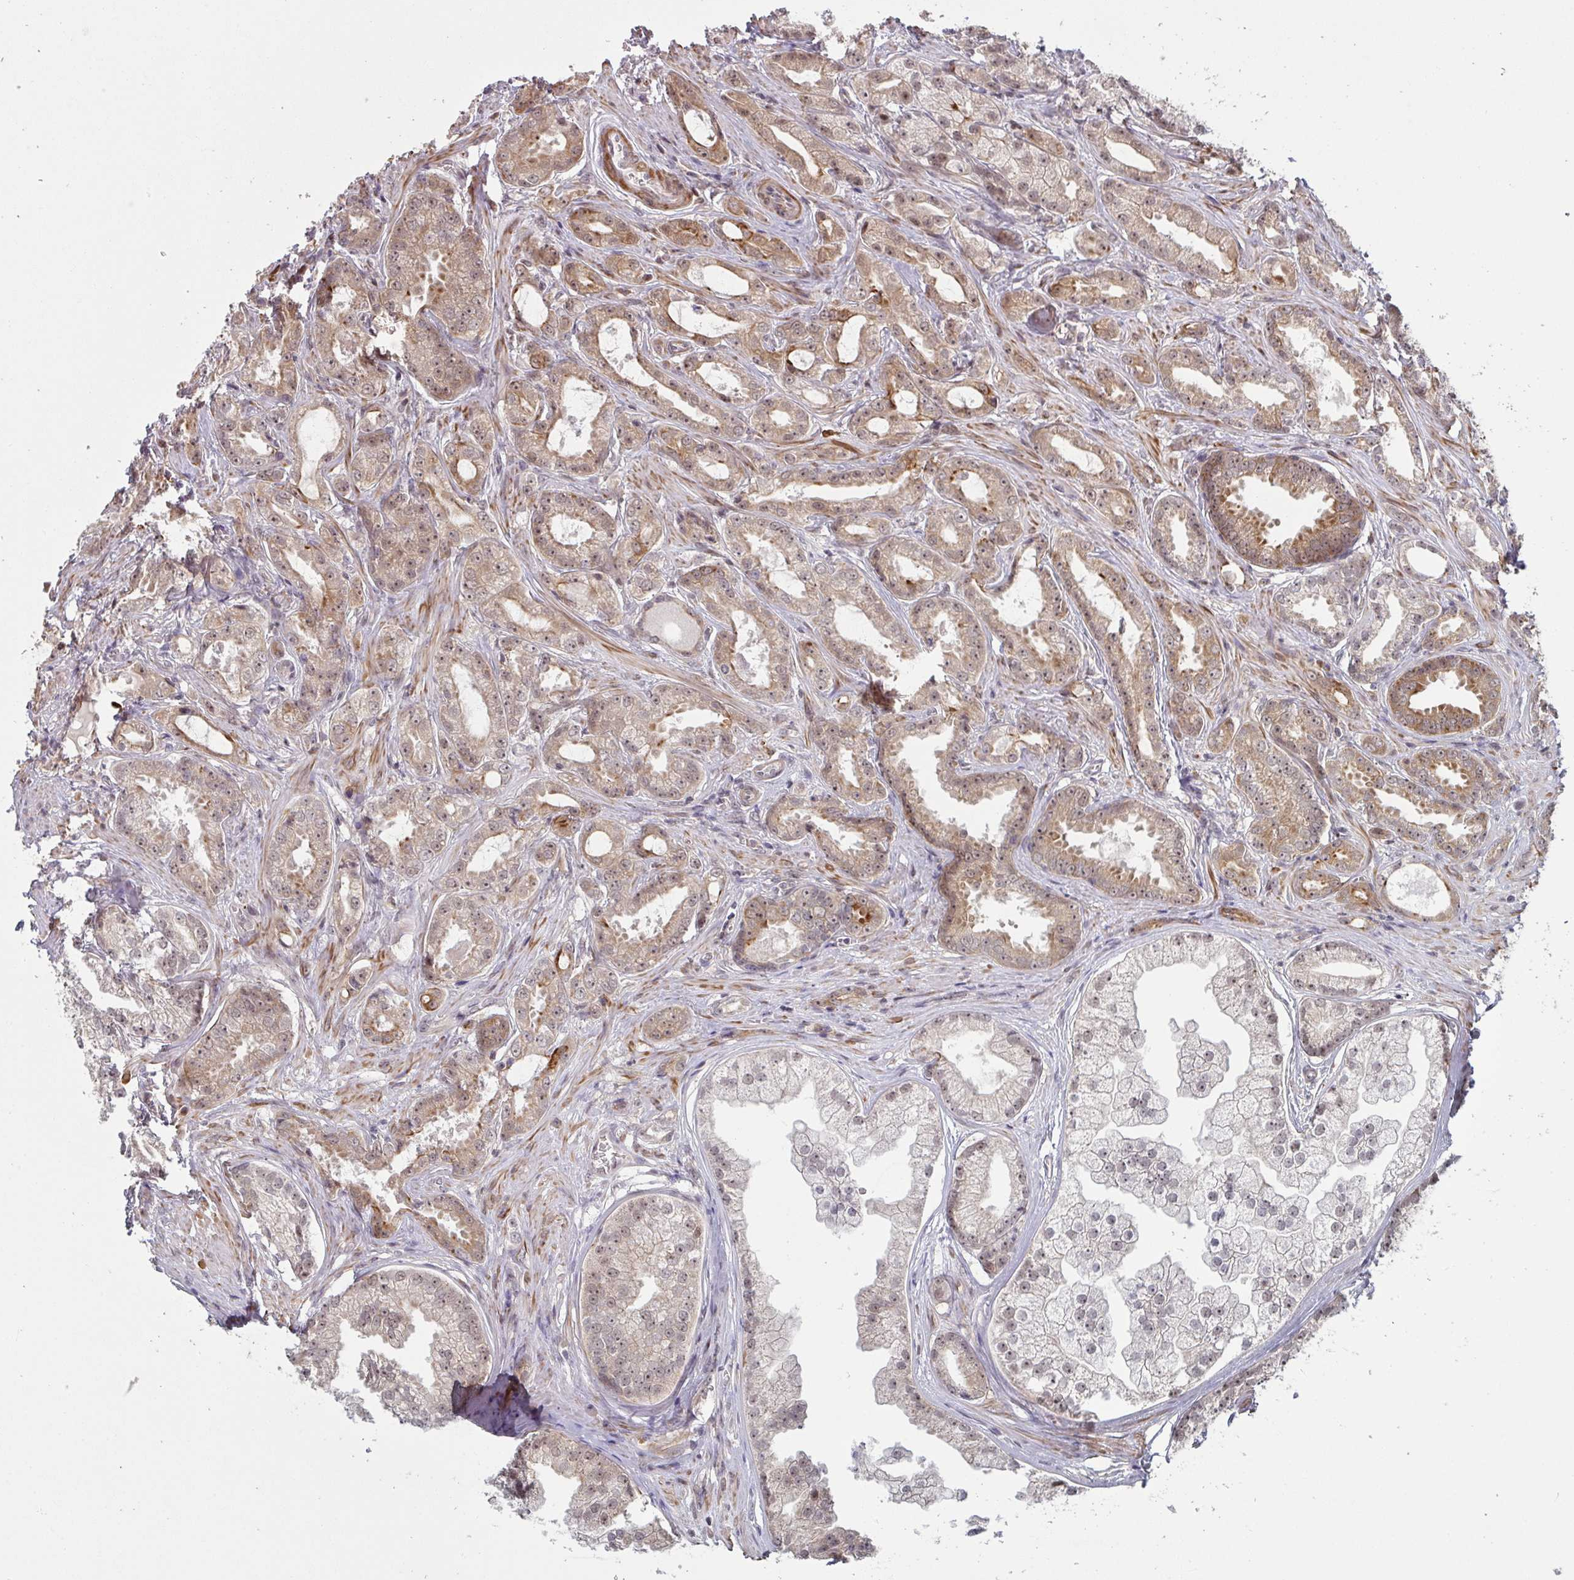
{"staining": {"intensity": "moderate", "quantity": ">75%", "location": "cytoplasmic/membranous"}, "tissue": "prostate cancer", "cell_type": "Tumor cells", "image_type": "cancer", "snomed": [{"axis": "morphology", "description": "Adenocarcinoma, Low grade"}, {"axis": "topography", "description": "Prostate"}], "caption": "A high-resolution micrograph shows immunohistochemistry staining of prostate adenocarcinoma (low-grade), which shows moderate cytoplasmic/membranous staining in about >75% of tumor cells.", "gene": "NLRP13", "patient": {"sex": "male", "age": 65}}